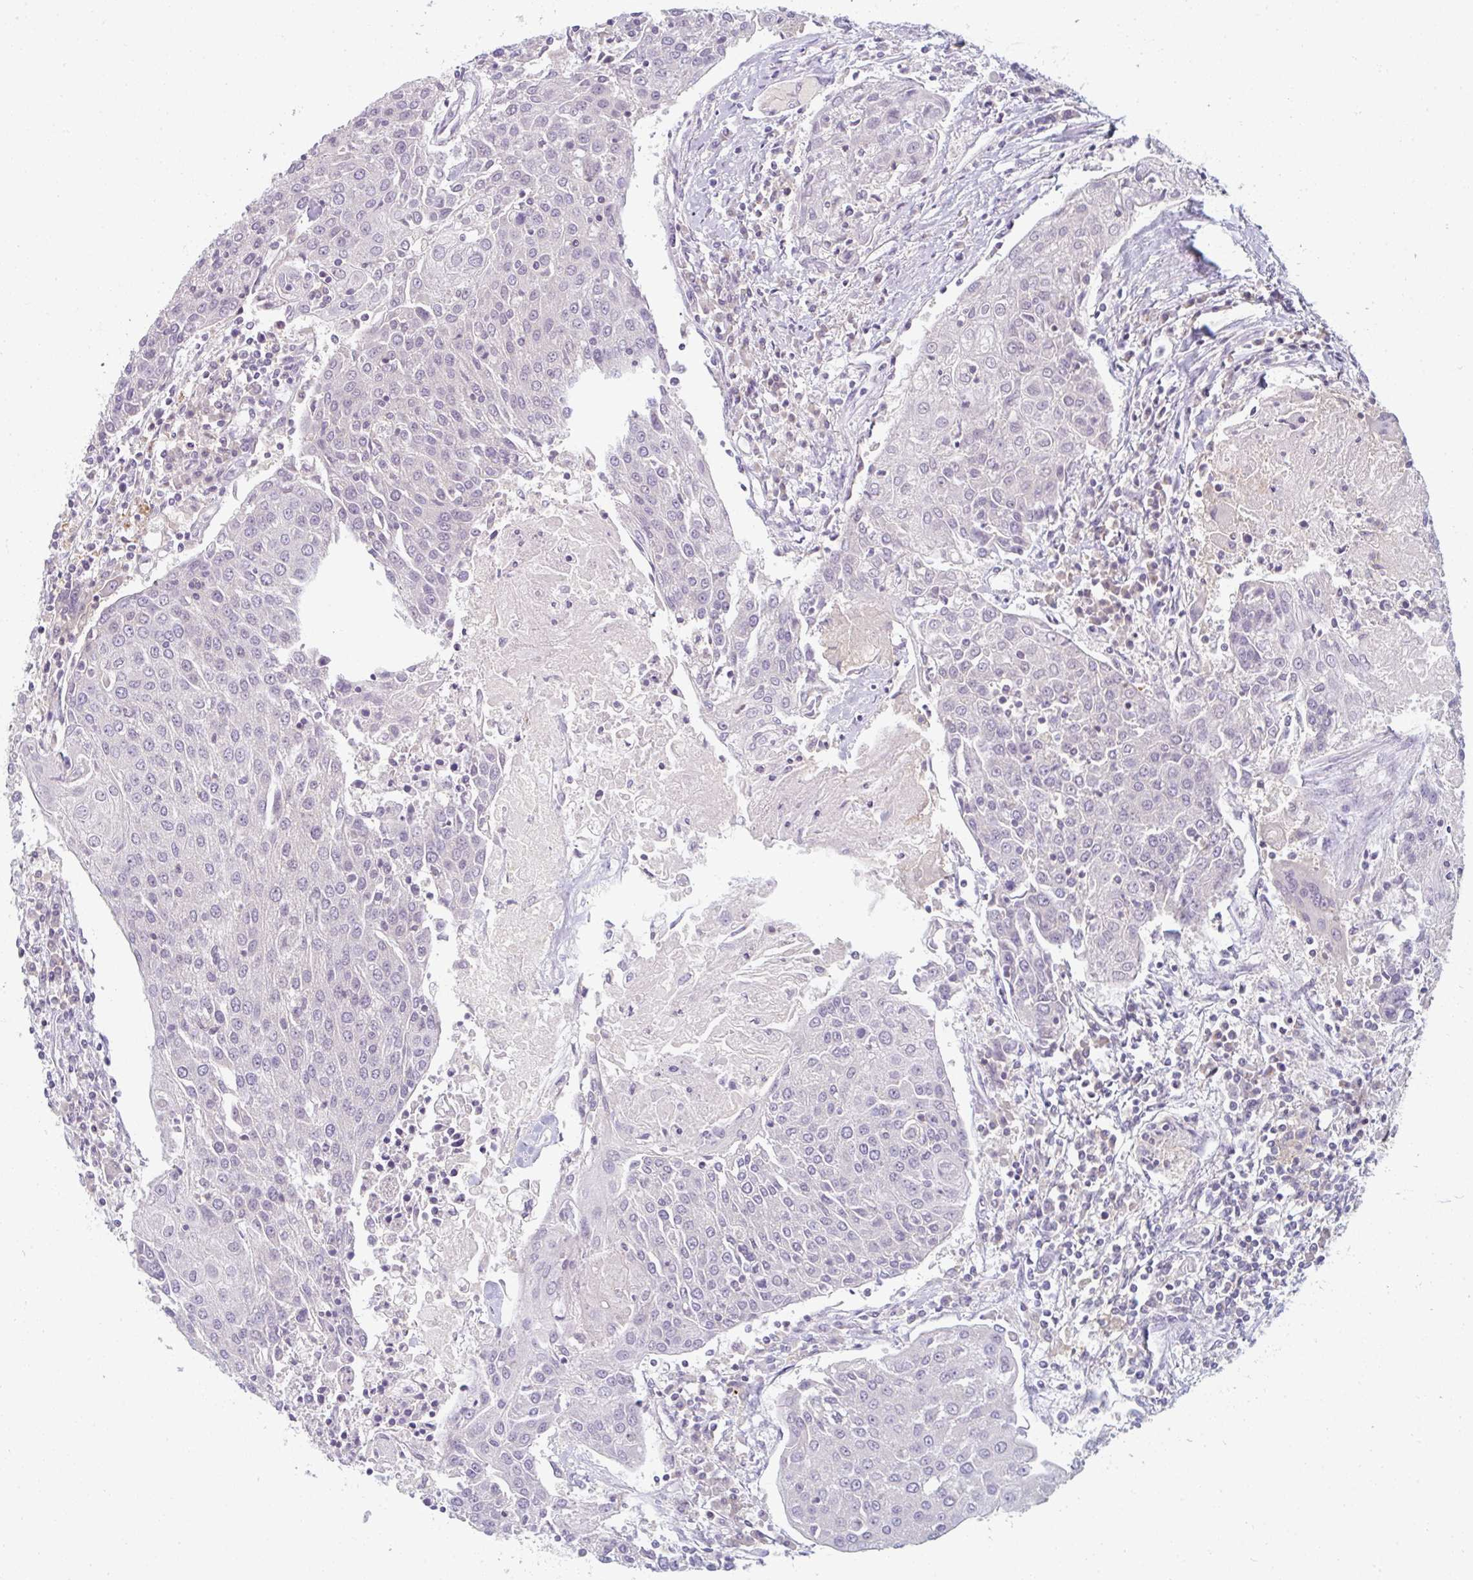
{"staining": {"intensity": "negative", "quantity": "none", "location": "none"}, "tissue": "urothelial cancer", "cell_type": "Tumor cells", "image_type": "cancer", "snomed": [{"axis": "morphology", "description": "Urothelial carcinoma, High grade"}, {"axis": "topography", "description": "Urinary bladder"}], "caption": "Photomicrograph shows no protein positivity in tumor cells of high-grade urothelial carcinoma tissue.", "gene": "PPFIA4", "patient": {"sex": "female", "age": 85}}